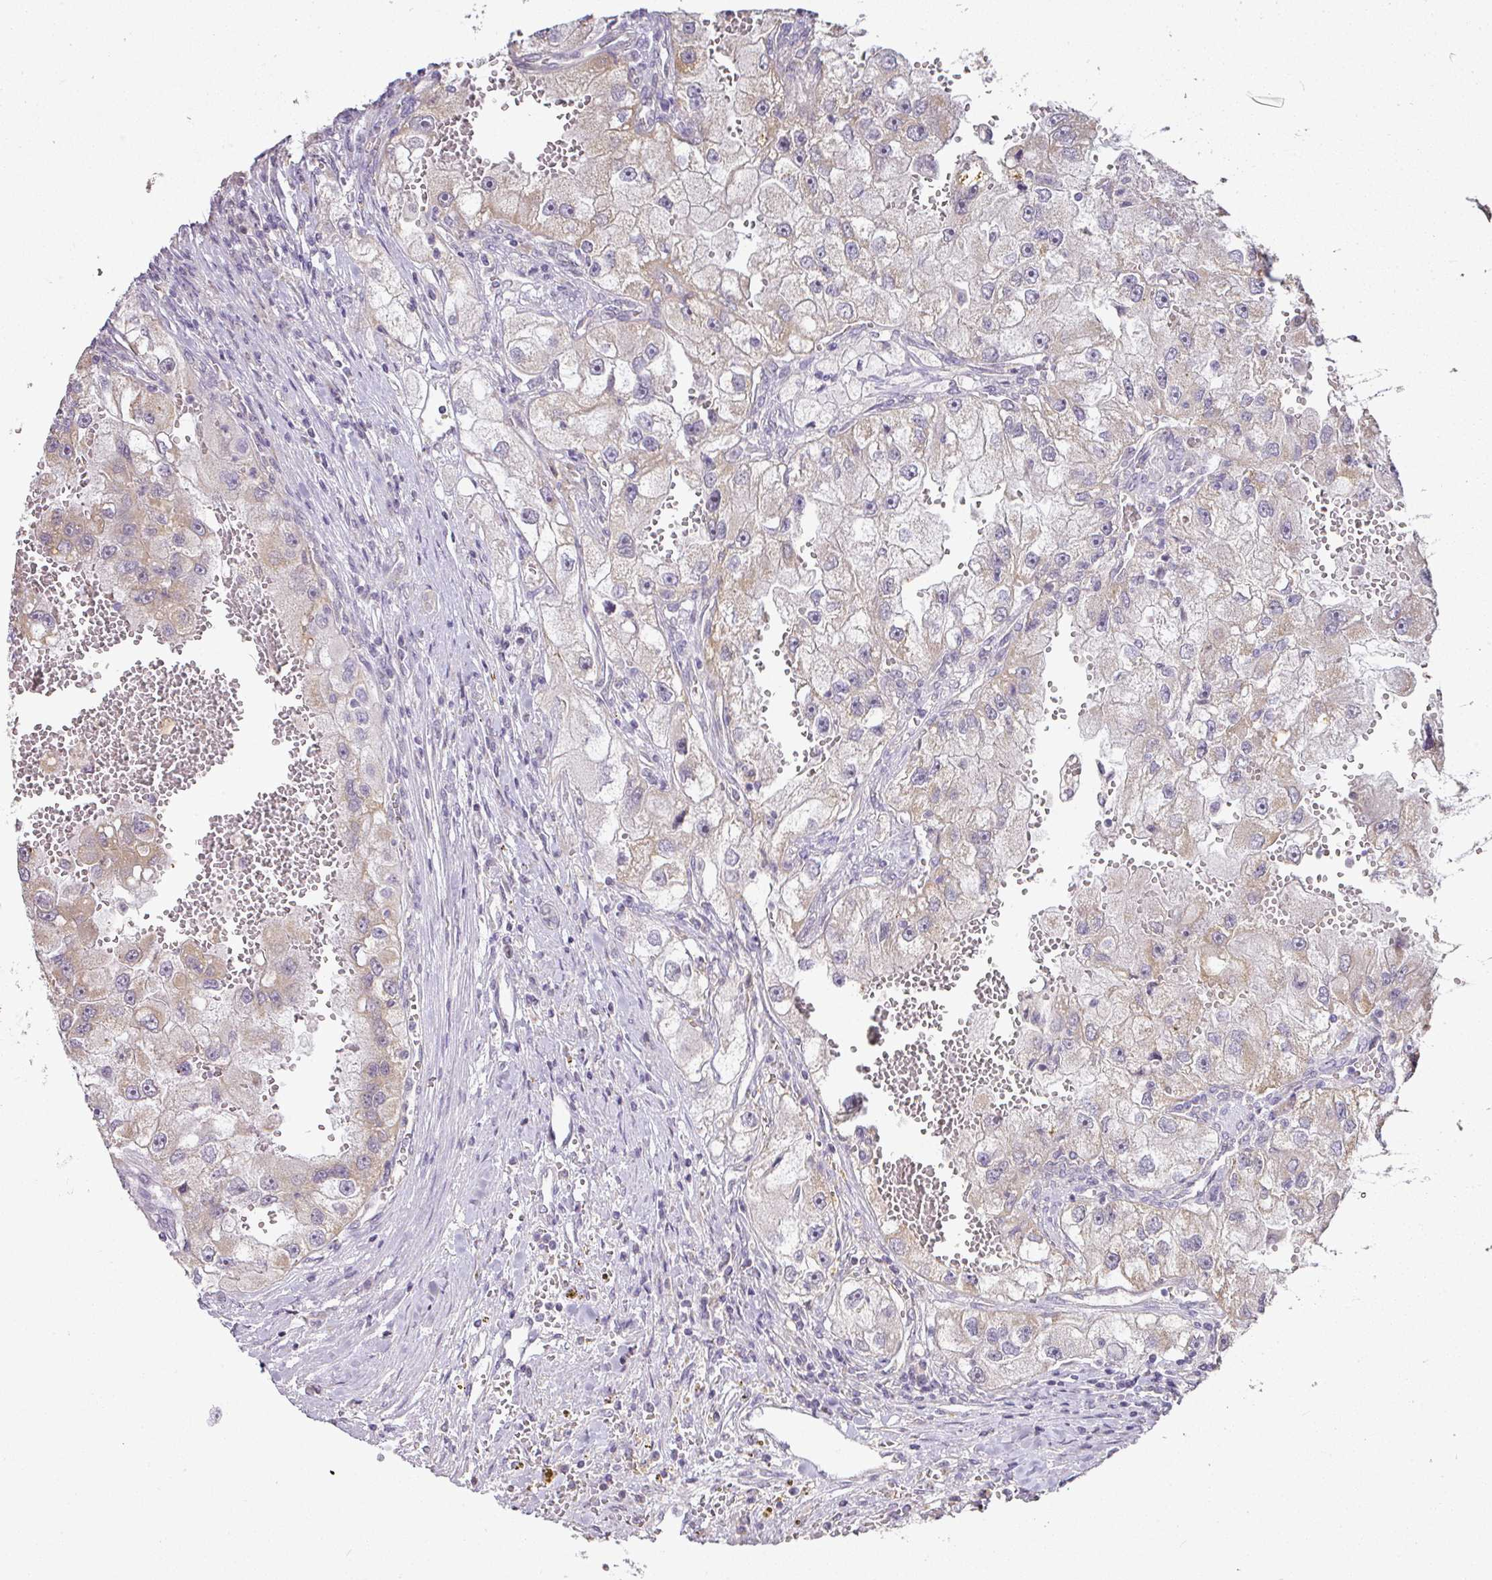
{"staining": {"intensity": "weak", "quantity": "<25%", "location": "cytoplasmic/membranous"}, "tissue": "renal cancer", "cell_type": "Tumor cells", "image_type": "cancer", "snomed": [{"axis": "morphology", "description": "Adenocarcinoma, NOS"}, {"axis": "topography", "description": "Kidney"}], "caption": "The image demonstrates no significant staining in tumor cells of renal cancer (adenocarcinoma).", "gene": "MYOM2", "patient": {"sex": "male", "age": 63}}